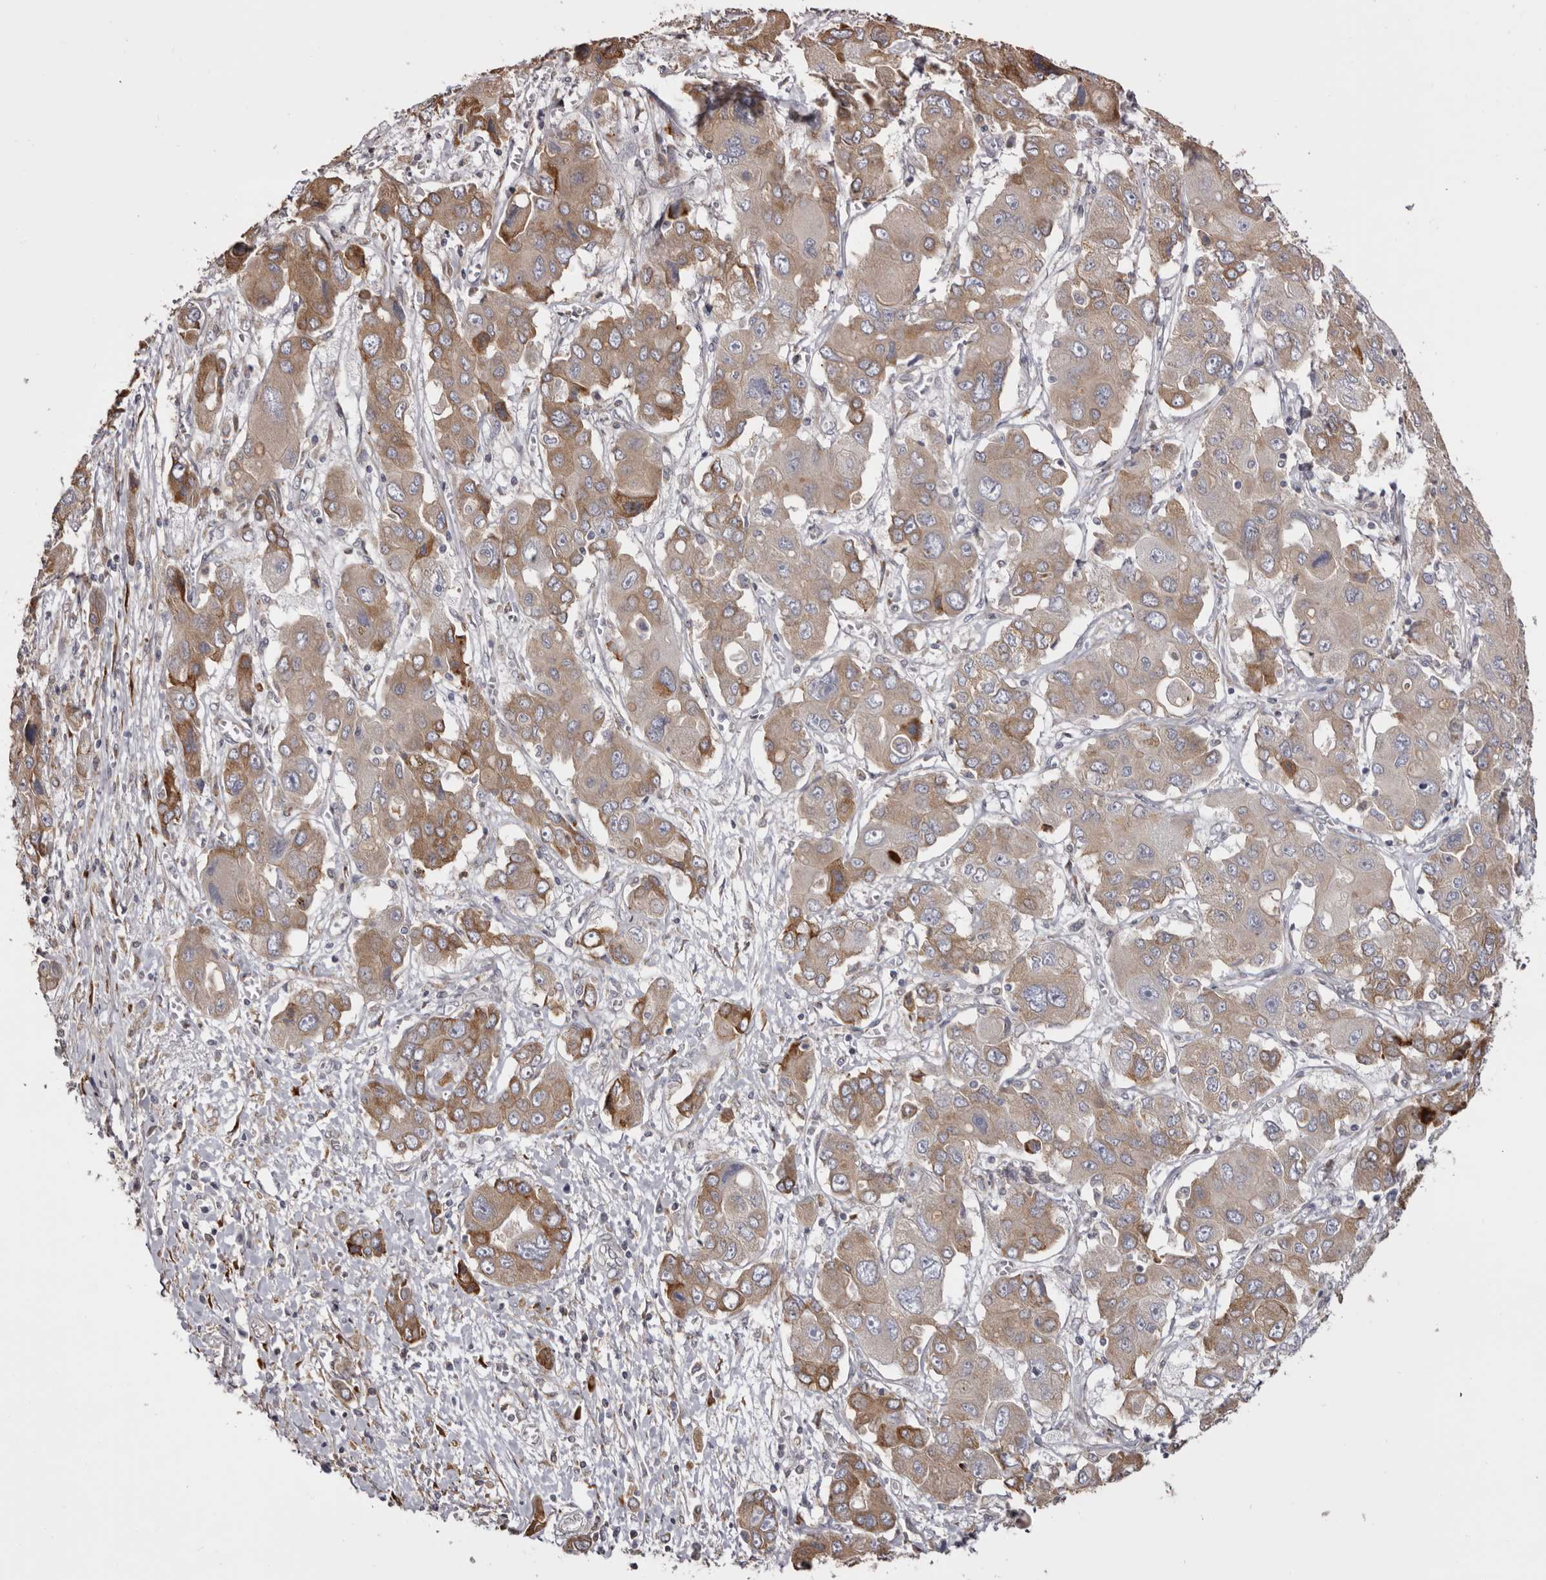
{"staining": {"intensity": "moderate", "quantity": ">75%", "location": "cytoplasmic/membranous"}, "tissue": "liver cancer", "cell_type": "Tumor cells", "image_type": "cancer", "snomed": [{"axis": "morphology", "description": "Cholangiocarcinoma"}, {"axis": "topography", "description": "Liver"}], "caption": "A high-resolution image shows IHC staining of liver cholangiocarcinoma, which demonstrates moderate cytoplasmic/membranous staining in approximately >75% of tumor cells.", "gene": "PIGX", "patient": {"sex": "male", "age": 67}}